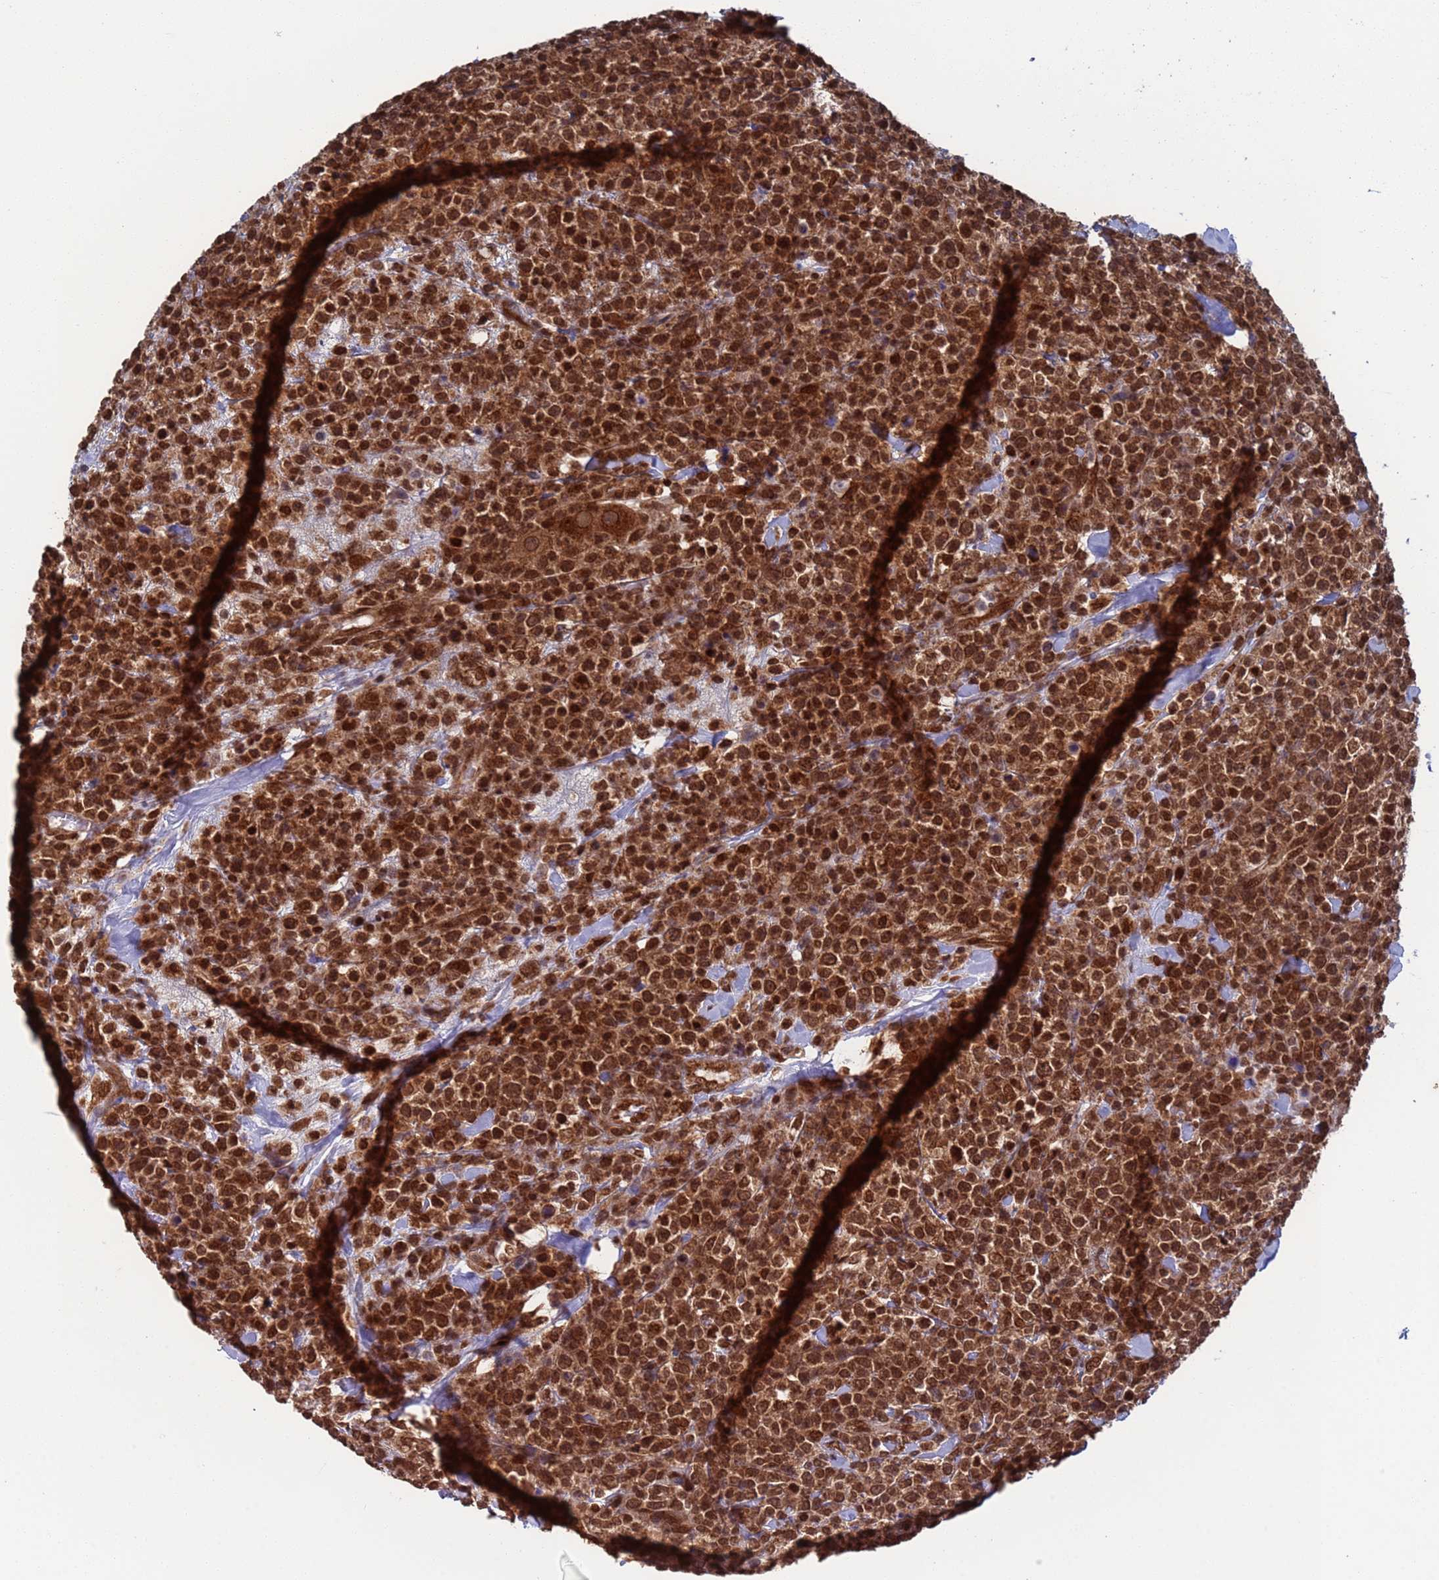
{"staining": {"intensity": "moderate", "quantity": ">75%", "location": "cytoplasmic/membranous,nuclear"}, "tissue": "lymphoma", "cell_type": "Tumor cells", "image_type": "cancer", "snomed": [{"axis": "morphology", "description": "Malignant lymphoma, non-Hodgkin's type, High grade"}, {"axis": "topography", "description": "Colon"}], "caption": "Brown immunohistochemical staining in lymphoma exhibits moderate cytoplasmic/membranous and nuclear expression in about >75% of tumor cells. Using DAB (3,3'-diaminobenzidine) (brown) and hematoxylin (blue) stains, captured at high magnification using brightfield microscopy.", "gene": "FUBP3", "patient": {"sex": "female", "age": 53}}